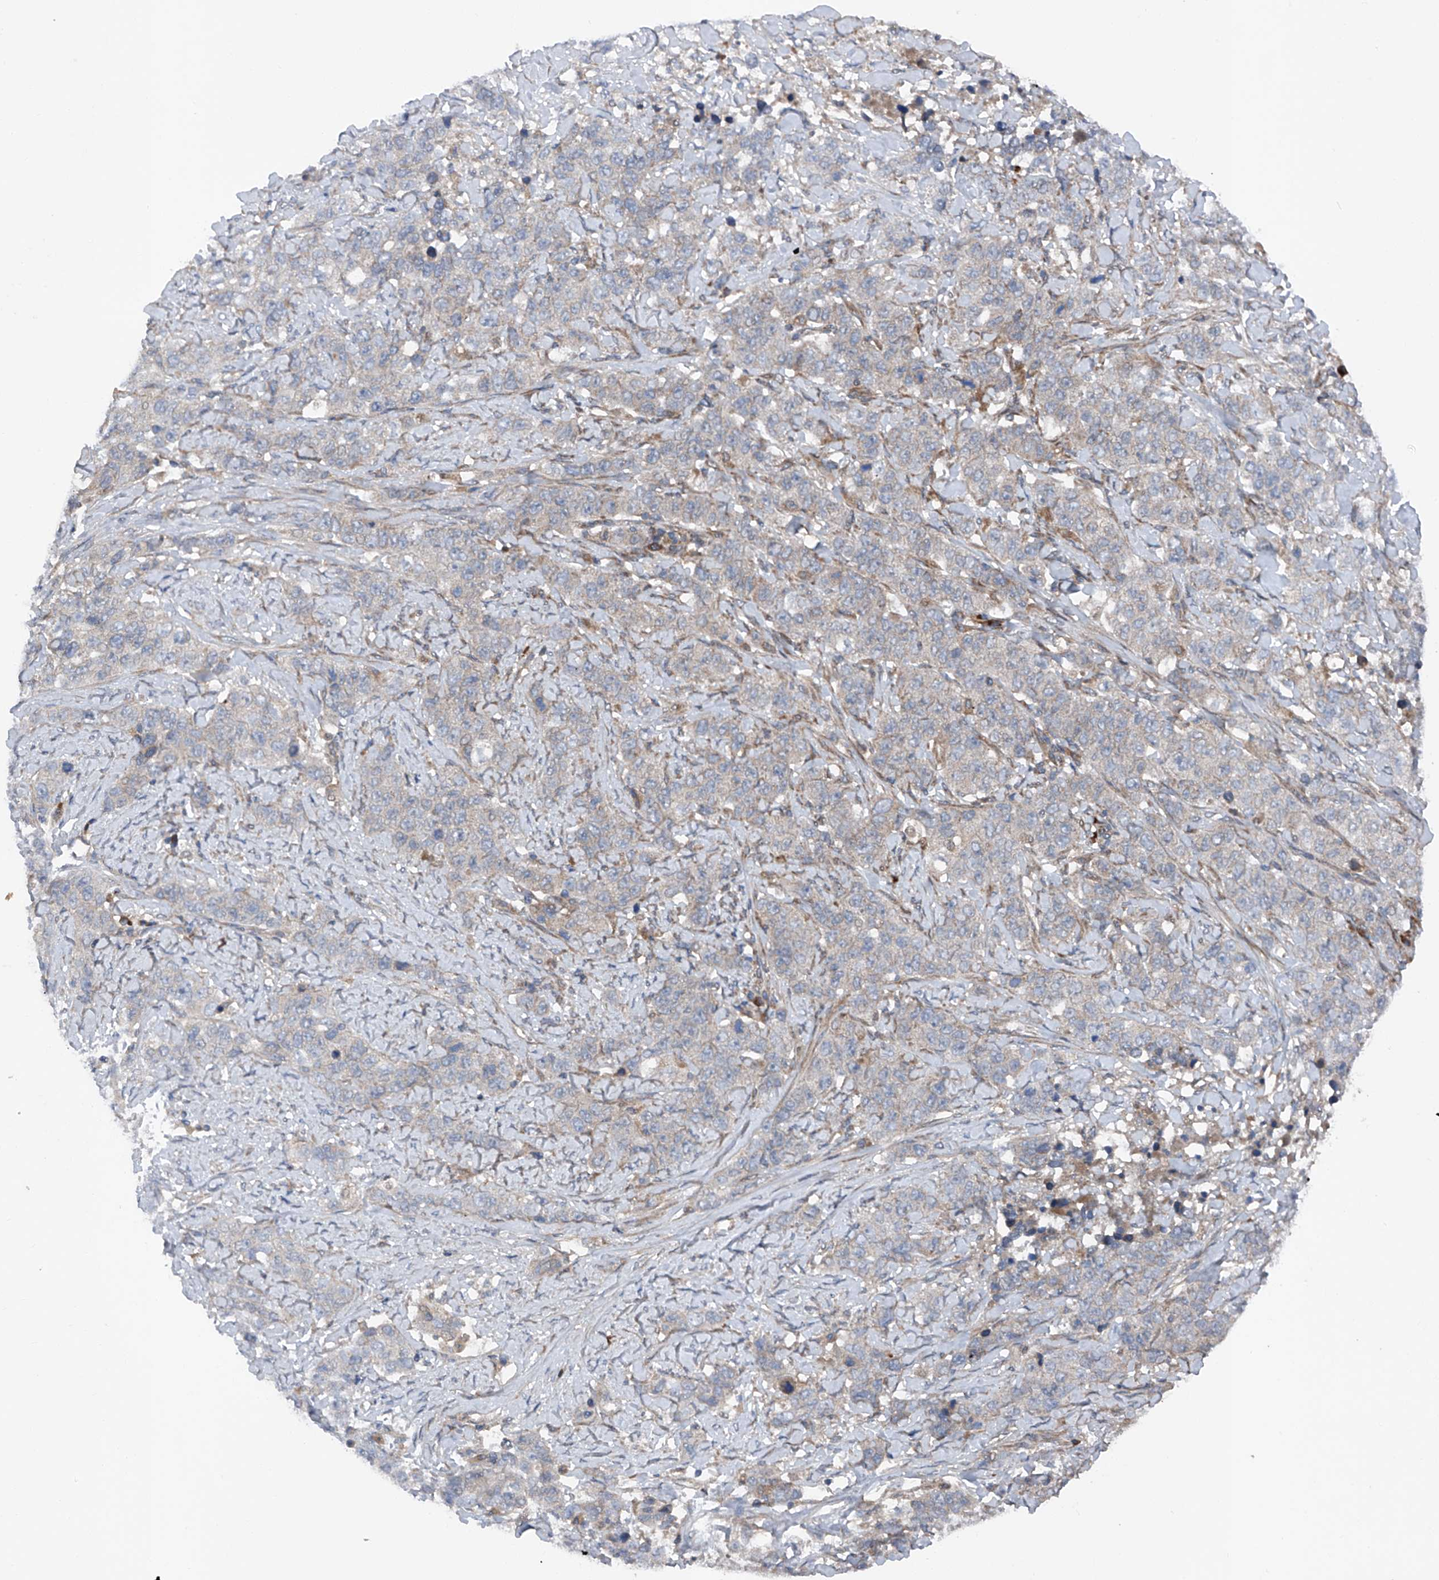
{"staining": {"intensity": "moderate", "quantity": "25%-75%", "location": "cytoplasmic/membranous"}, "tissue": "stomach cancer", "cell_type": "Tumor cells", "image_type": "cancer", "snomed": [{"axis": "morphology", "description": "Adenocarcinoma, NOS"}, {"axis": "topography", "description": "Stomach"}], "caption": "Human adenocarcinoma (stomach) stained with a protein marker demonstrates moderate staining in tumor cells.", "gene": "DAD1", "patient": {"sex": "male", "age": 48}}